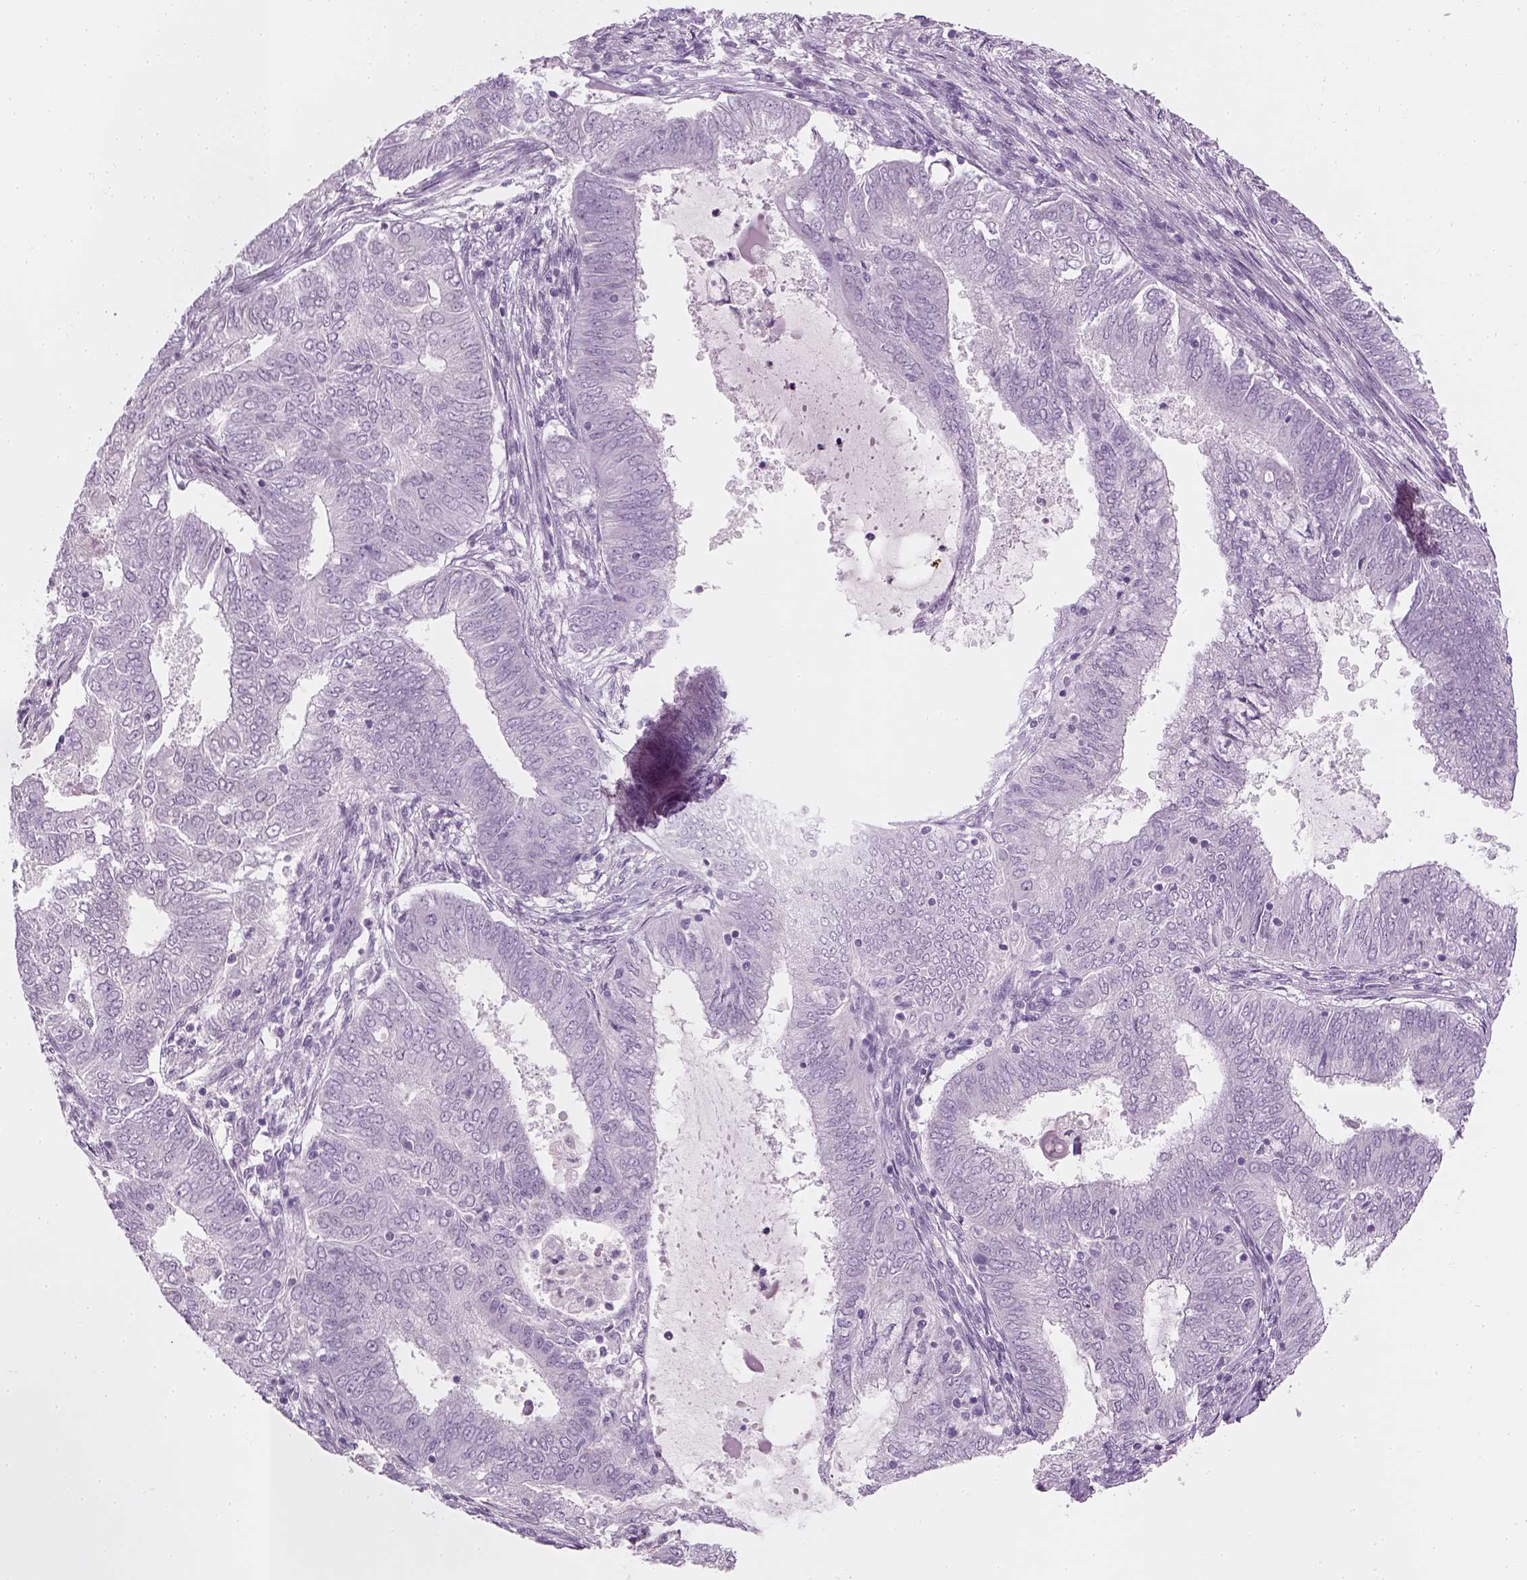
{"staining": {"intensity": "negative", "quantity": "none", "location": "none"}, "tissue": "endometrial cancer", "cell_type": "Tumor cells", "image_type": "cancer", "snomed": [{"axis": "morphology", "description": "Adenocarcinoma, NOS"}, {"axis": "topography", "description": "Endometrium"}], "caption": "There is no significant staining in tumor cells of endometrial adenocarcinoma. Nuclei are stained in blue.", "gene": "TH", "patient": {"sex": "female", "age": 62}}